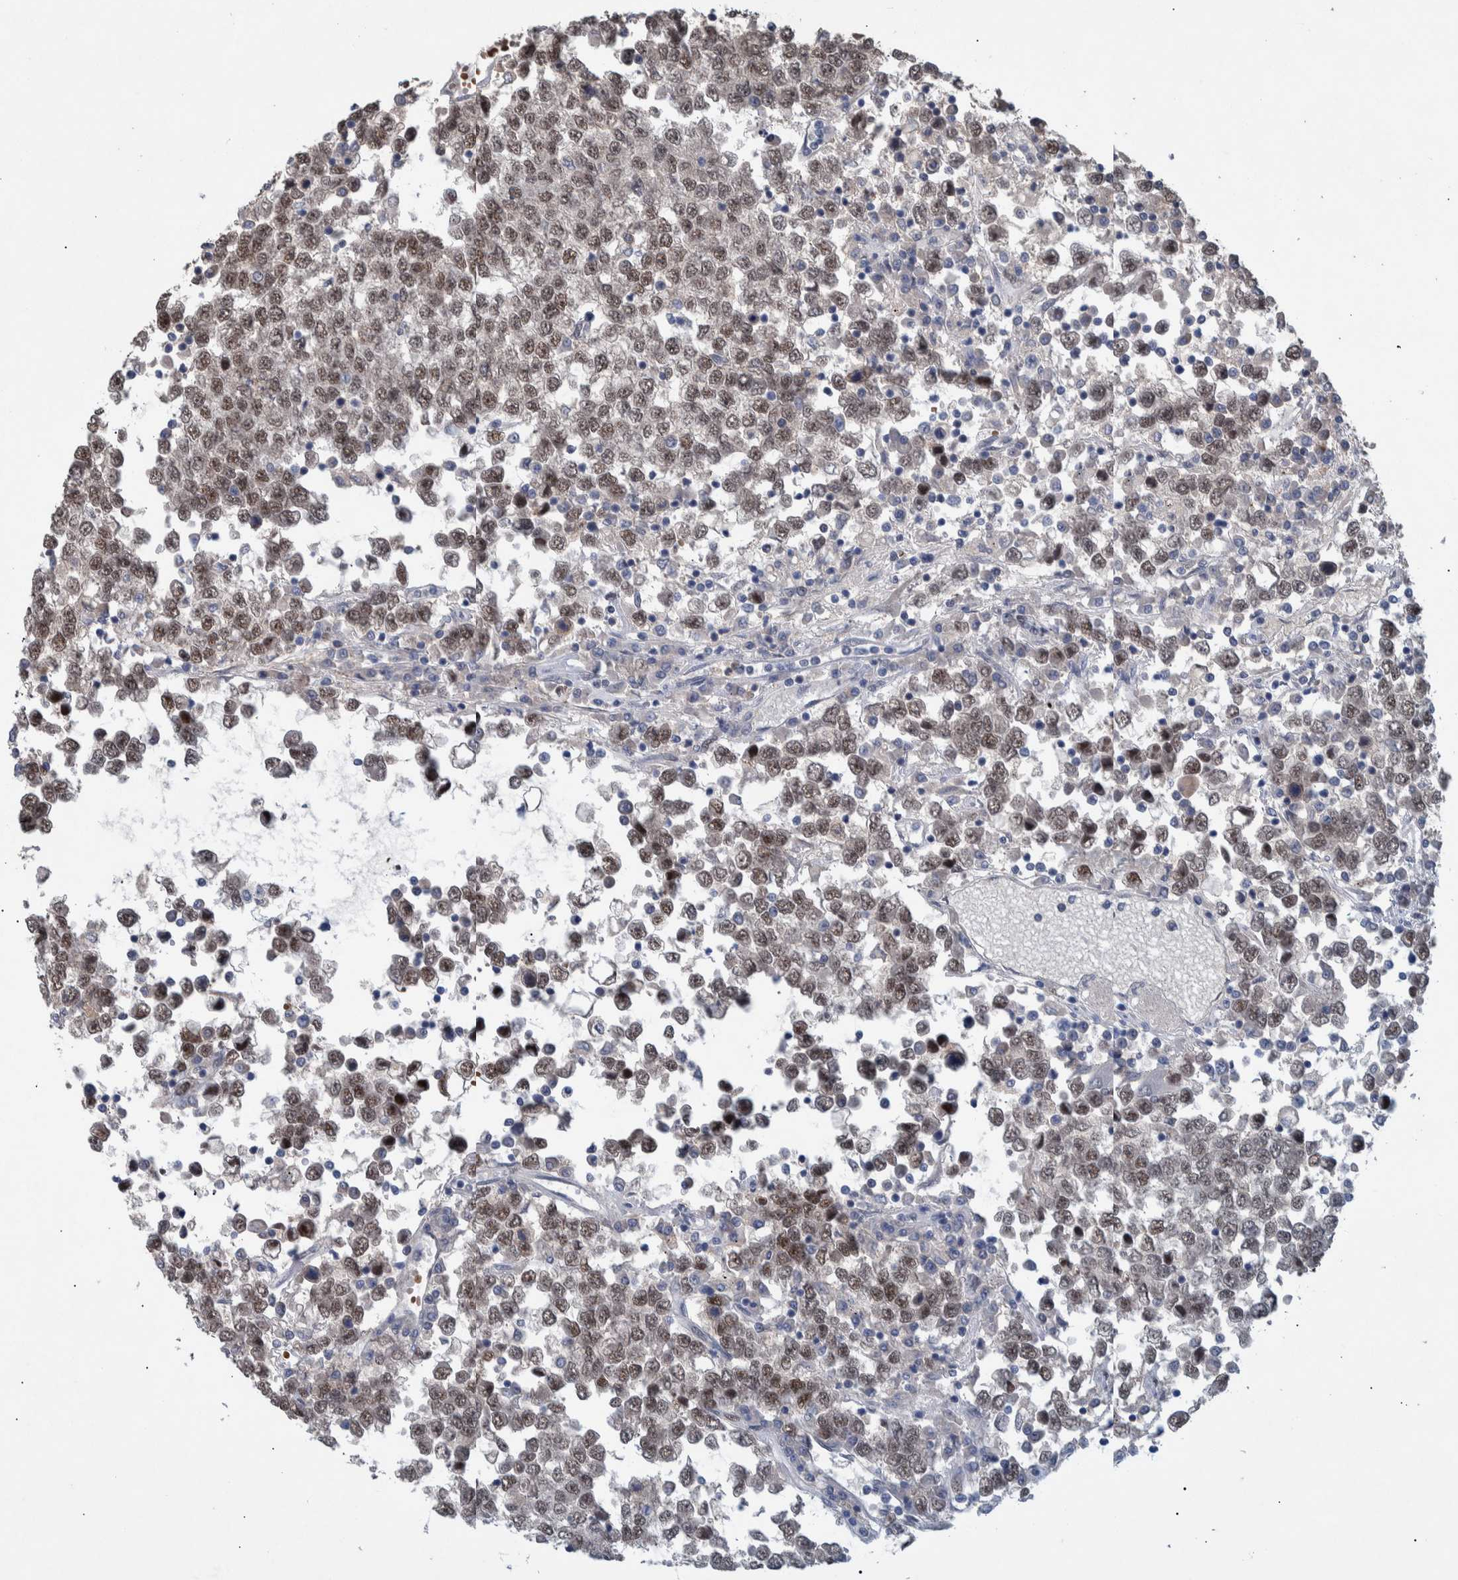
{"staining": {"intensity": "weak", "quantity": ">75%", "location": "nuclear"}, "tissue": "testis cancer", "cell_type": "Tumor cells", "image_type": "cancer", "snomed": [{"axis": "morphology", "description": "Seminoma, NOS"}, {"axis": "topography", "description": "Testis"}], "caption": "This image displays immunohistochemistry (IHC) staining of human testis seminoma, with low weak nuclear expression in about >75% of tumor cells.", "gene": "ESRP1", "patient": {"sex": "male", "age": 65}}